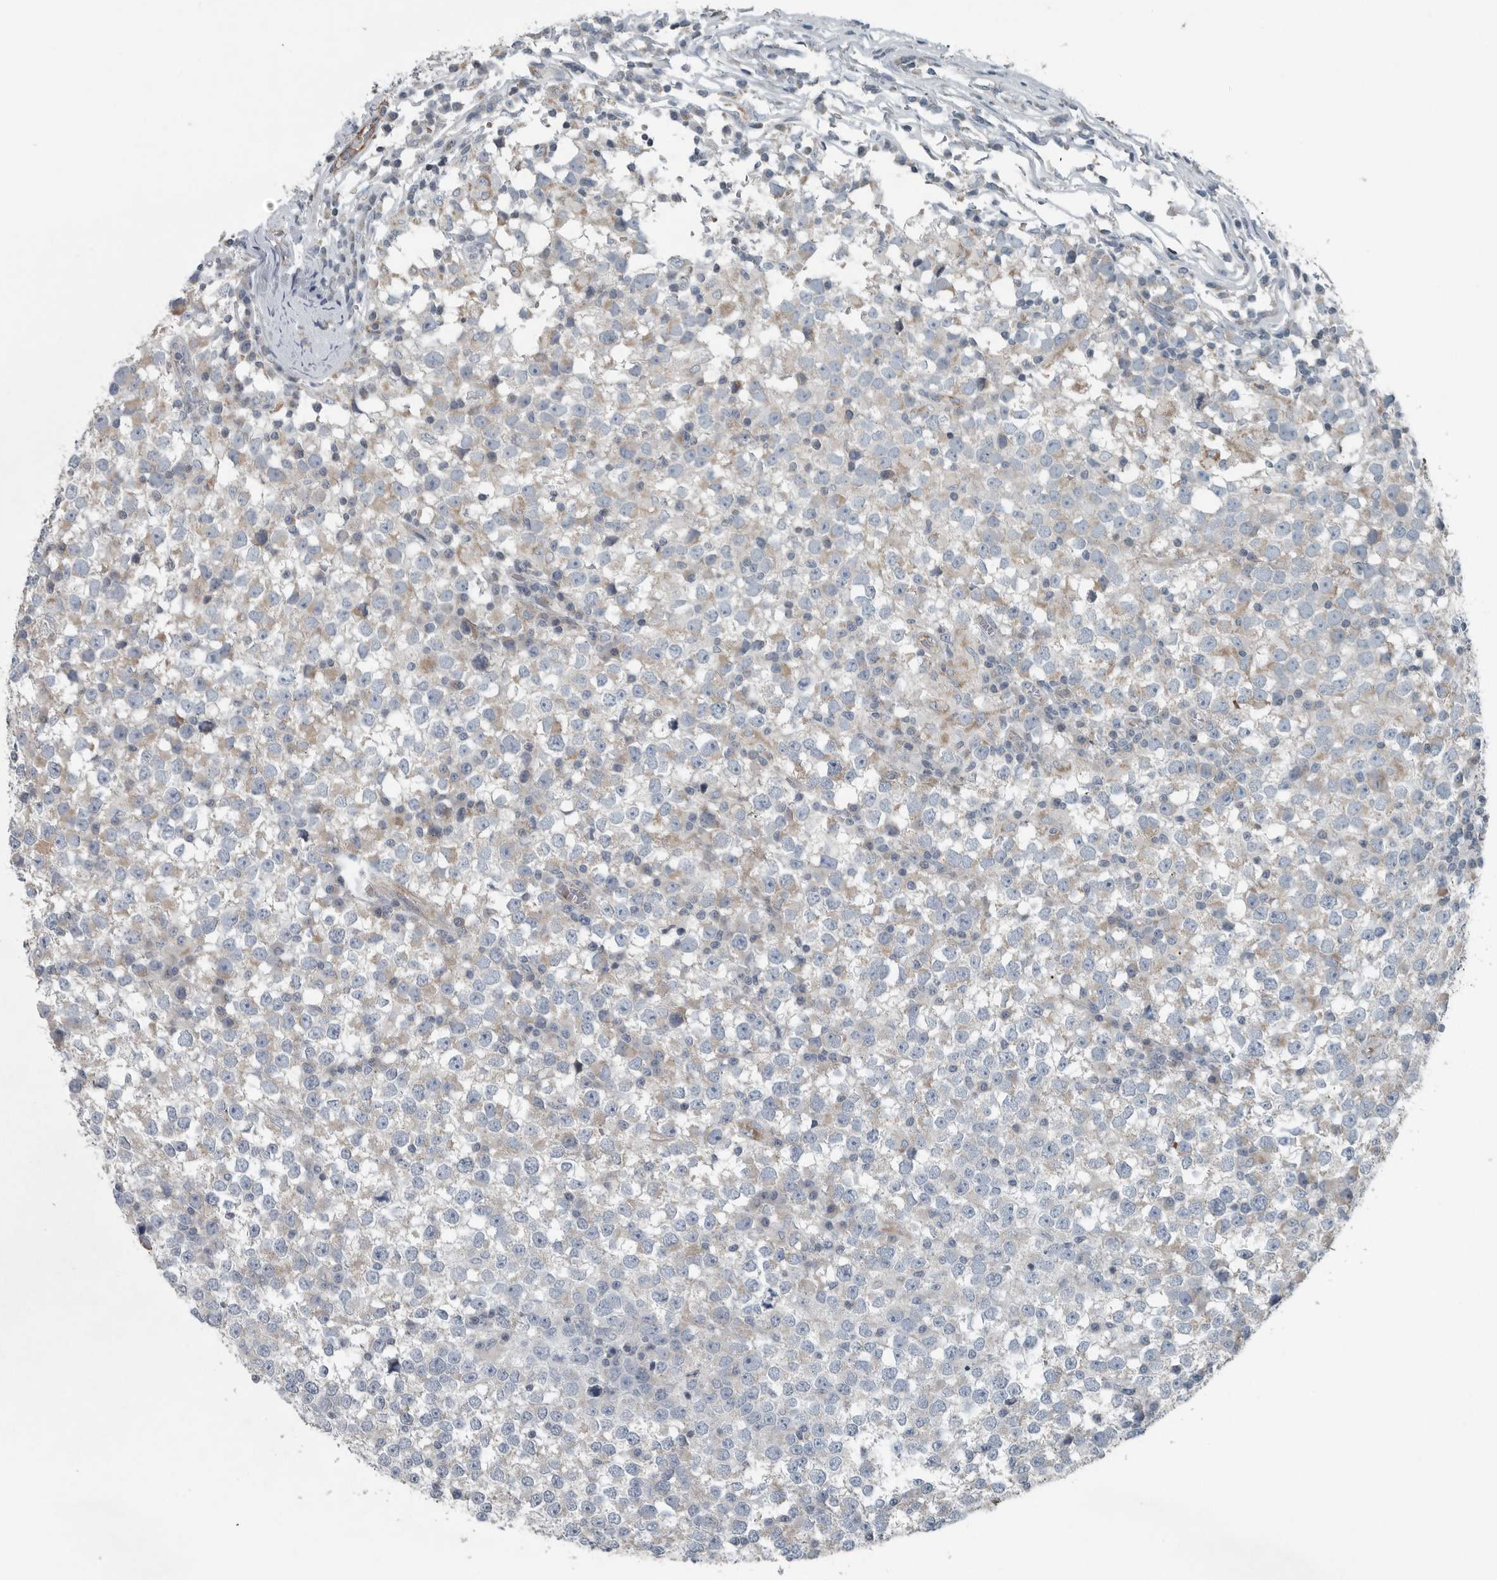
{"staining": {"intensity": "weak", "quantity": "25%-75%", "location": "cytoplasmic/membranous"}, "tissue": "testis cancer", "cell_type": "Tumor cells", "image_type": "cancer", "snomed": [{"axis": "morphology", "description": "Seminoma, NOS"}, {"axis": "topography", "description": "Testis"}], "caption": "Immunohistochemistry (IHC) (DAB) staining of human seminoma (testis) demonstrates weak cytoplasmic/membranous protein expression in about 25%-75% of tumor cells. Using DAB (brown) and hematoxylin (blue) stains, captured at high magnification using brightfield microscopy.", "gene": "MPP3", "patient": {"sex": "male", "age": 65}}